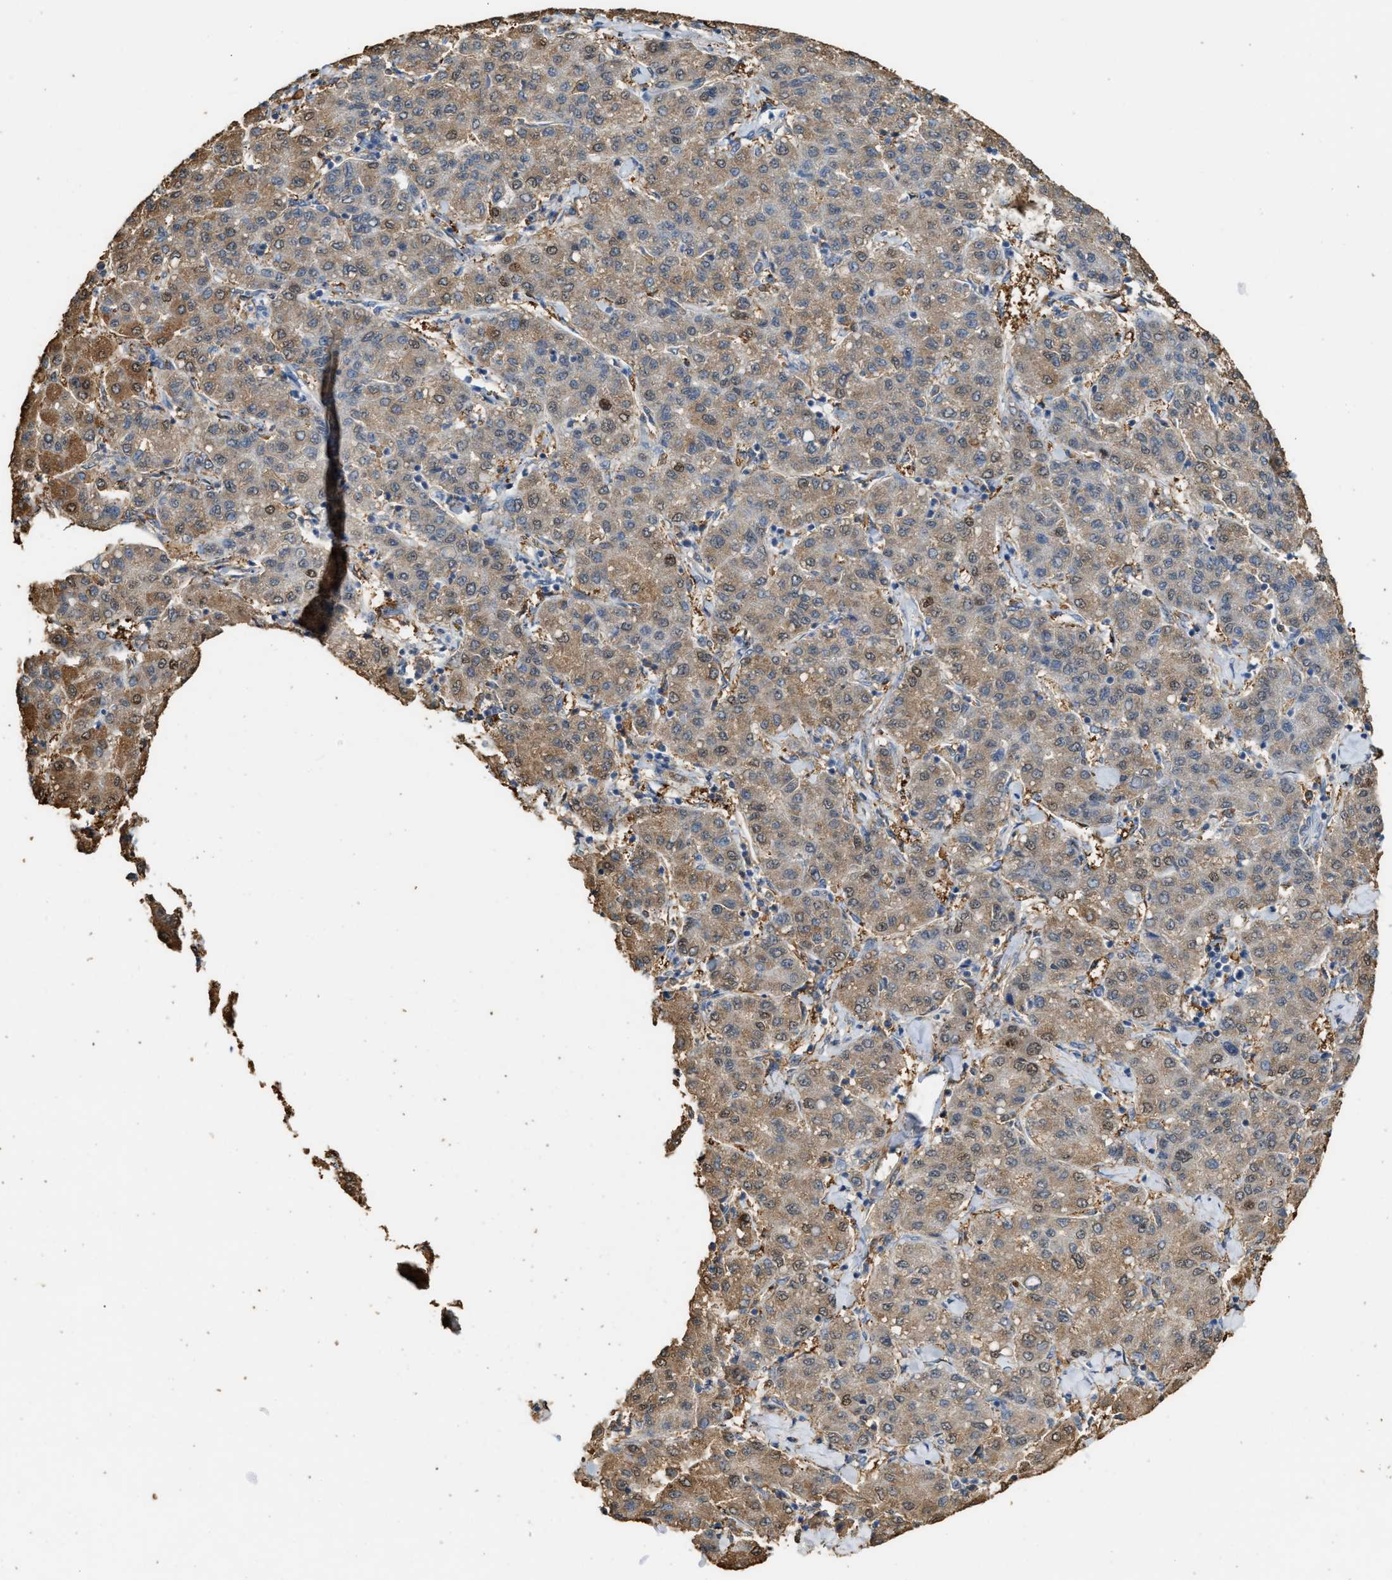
{"staining": {"intensity": "moderate", "quantity": ">75%", "location": "cytoplasmic/membranous"}, "tissue": "liver cancer", "cell_type": "Tumor cells", "image_type": "cancer", "snomed": [{"axis": "morphology", "description": "Carcinoma, Hepatocellular, NOS"}, {"axis": "topography", "description": "Liver"}], "caption": "Immunohistochemistry (IHC) (DAB (3,3'-diaminobenzidine)) staining of liver cancer (hepatocellular carcinoma) exhibits moderate cytoplasmic/membranous protein expression in about >75% of tumor cells. Immunohistochemistry (IHC) stains the protein in brown and the nuclei are stained blue.", "gene": "GCN1", "patient": {"sex": "male", "age": 65}}